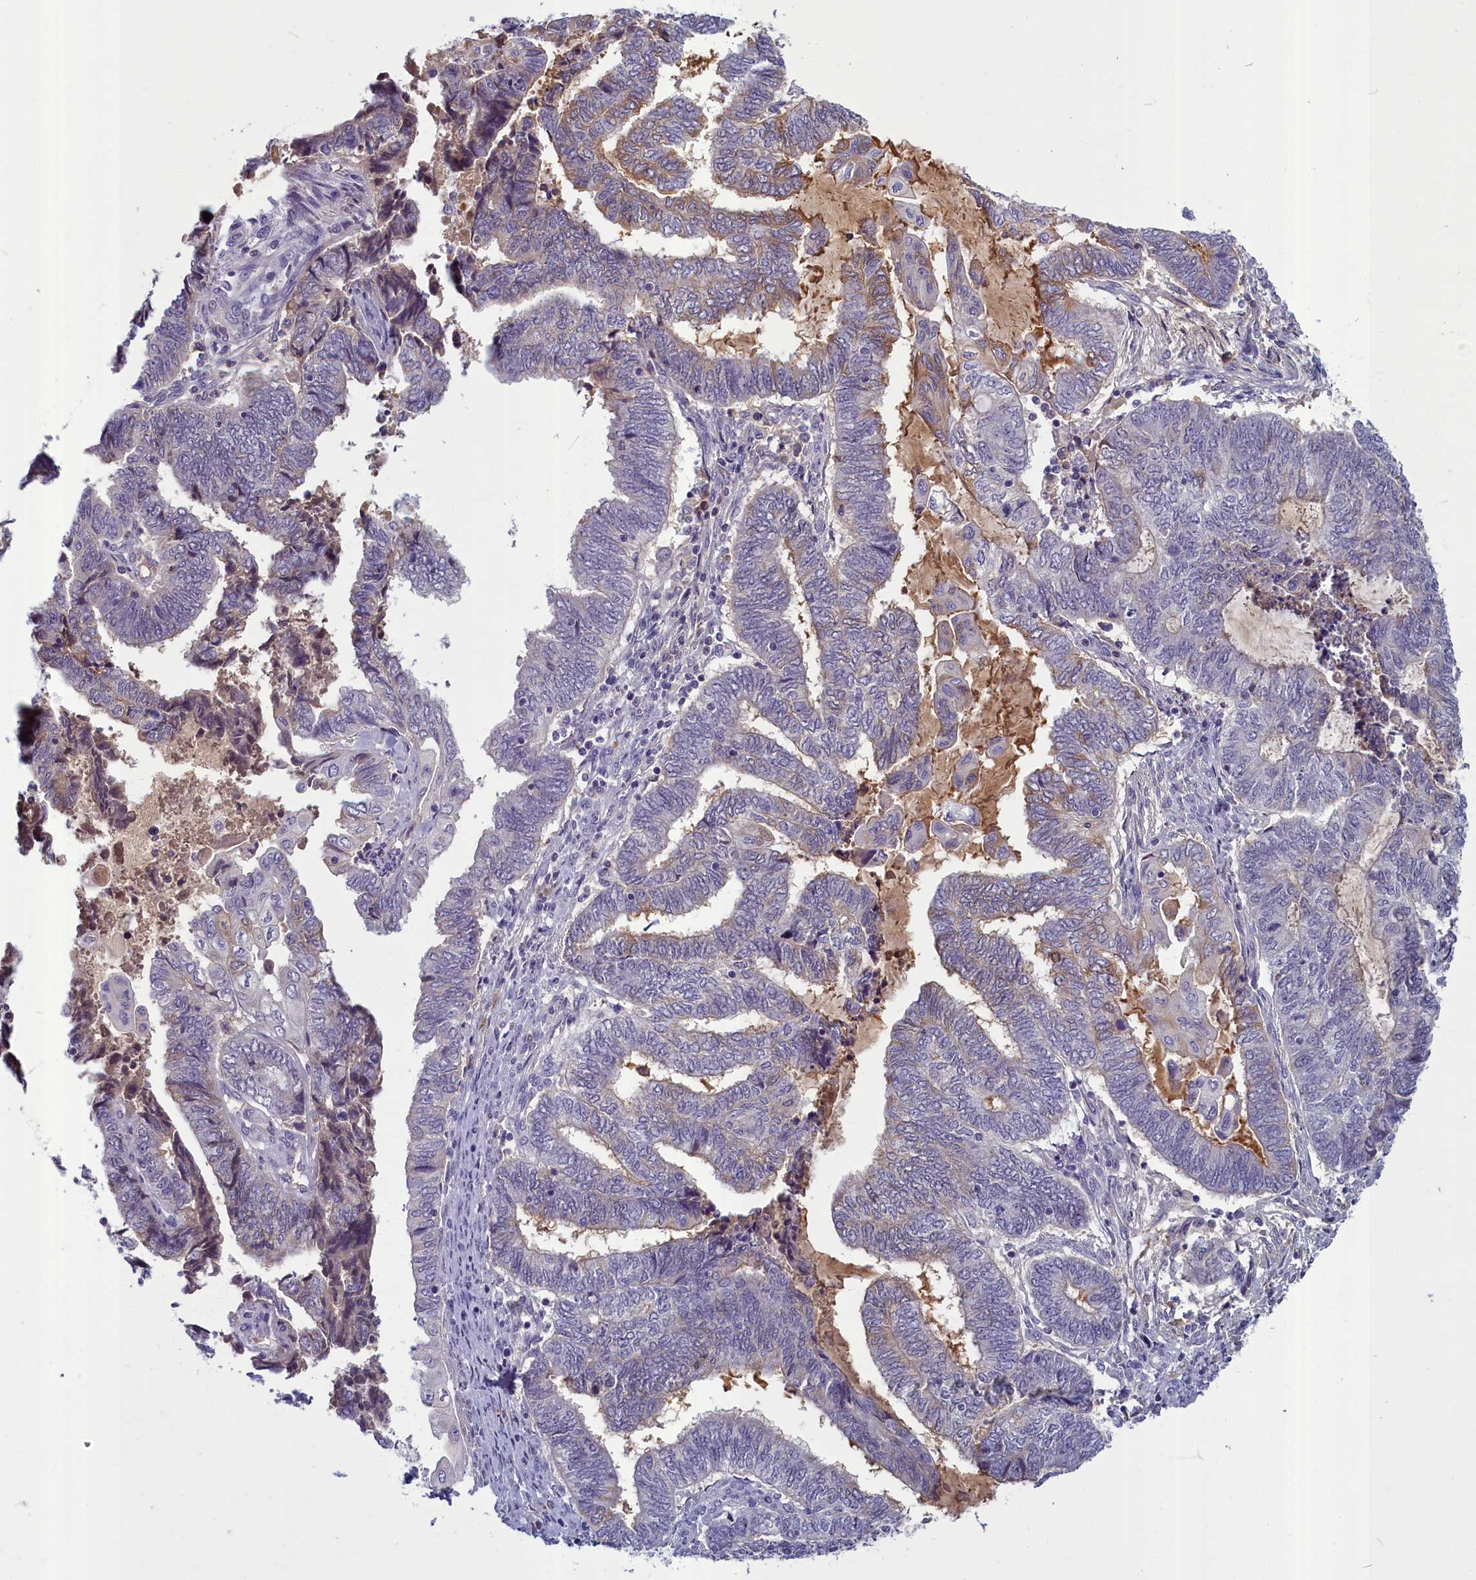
{"staining": {"intensity": "weak", "quantity": "<25%", "location": "cytoplasmic/membranous"}, "tissue": "endometrial cancer", "cell_type": "Tumor cells", "image_type": "cancer", "snomed": [{"axis": "morphology", "description": "Adenocarcinoma, NOS"}, {"axis": "topography", "description": "Uterus"}, {"axis": "topography", "description": "Endometrium"}], "caption": "IHC micrograph of neoplastic tissue: human endometrial cancer stained with DAB (3,3'-diaminobenzidine) exhibits no significant protein positivity in tumor cells. (DAB immunohistochemistry visualized using brightfield microscopy, high magnification).", "gene": "SV2C", "patient": {"sex": "female", "age": 70}}